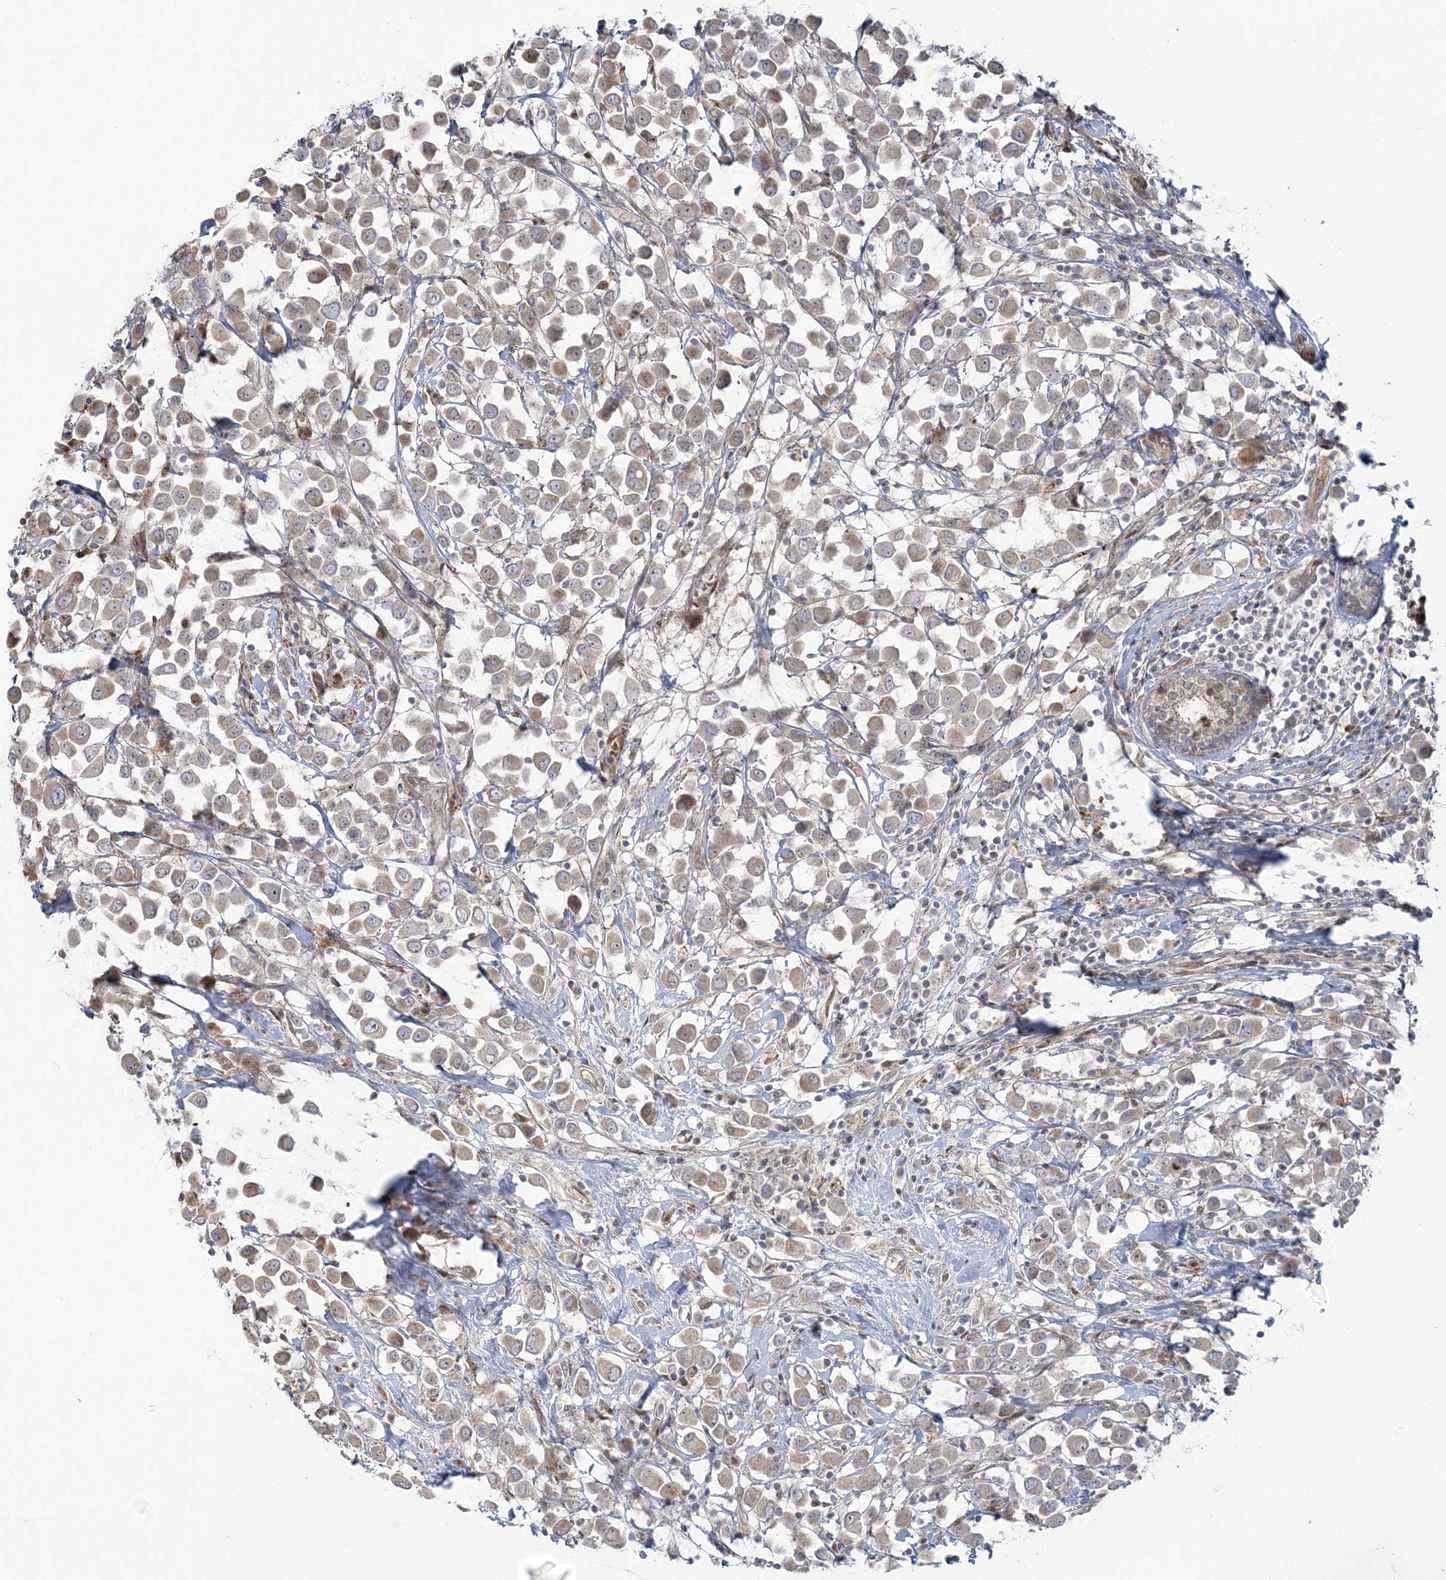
{"staining": {"intensity": "weak", "quantity": ">75%", "location": "cytoplasmic/membranous"}, "tissue": "breast cancer", "cell_type": "Tumor cells", "image_type": "cancer", "snomed": [{"axis": "morphology", "description": "Duct carcinoma"}, {"axis": "topography", "description": "Breast"}], "caption": "Immunohistochemical staining of human breast cancer (invasive ductal carcinoma) shows low levels of weak cytoplasmic/membranous protein positivity in approximately >75% of tumor cells.", "gene": "NUDT9", "patient": {"sex": "female", "age": 61}}